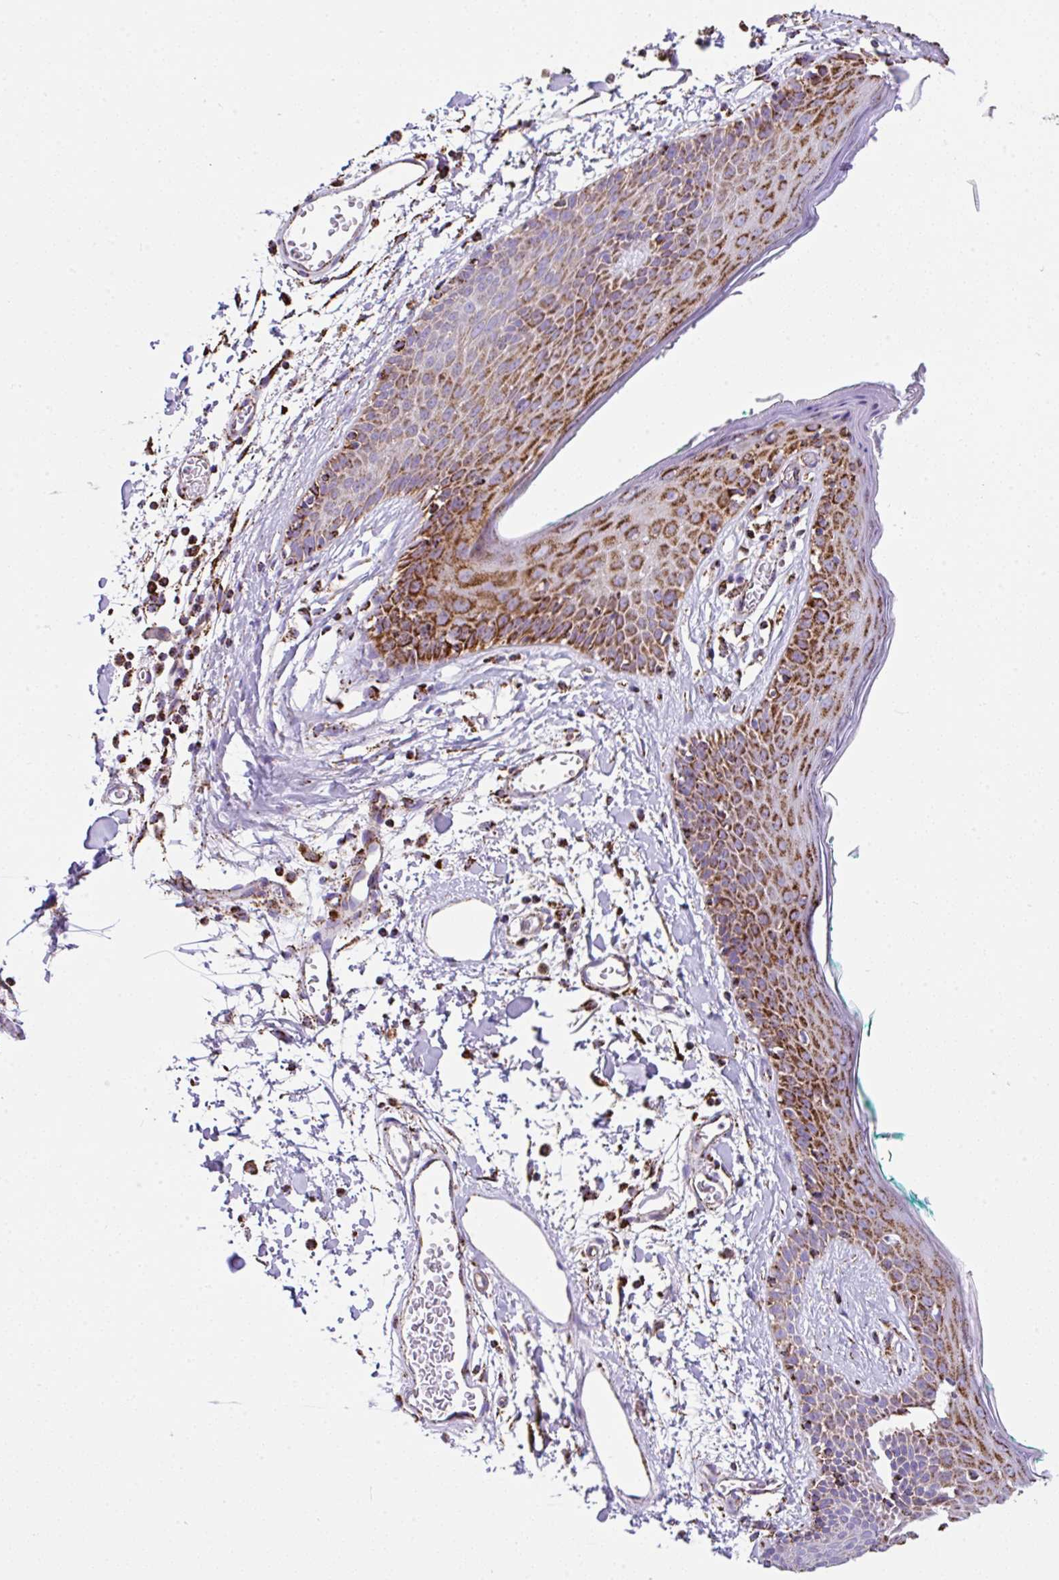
{"staining": {"intensity": "strong", "quantity": ">75%", "location": "cytoplasmic/membranous"}, "tissue": "skin", "cell_type": "Fibroblasts", "image_type": "normal", "snomed": [{"axis": "morphology", "description": "Normal tissue, NOS"}, {"axis": "topography", "description": "Skin"}], "caption": "Normal skin exhibits strong cytoplasmic/membranous expression in about >75% of fibroblasts, visualized by immunohistochemistry. (DAB (3,3'-diaminobenzidine) = brown stain, brightfield microscopy at high magnification).", "gene": "ANKRD33B", "patient": {"sex": "male", "age": 79}}